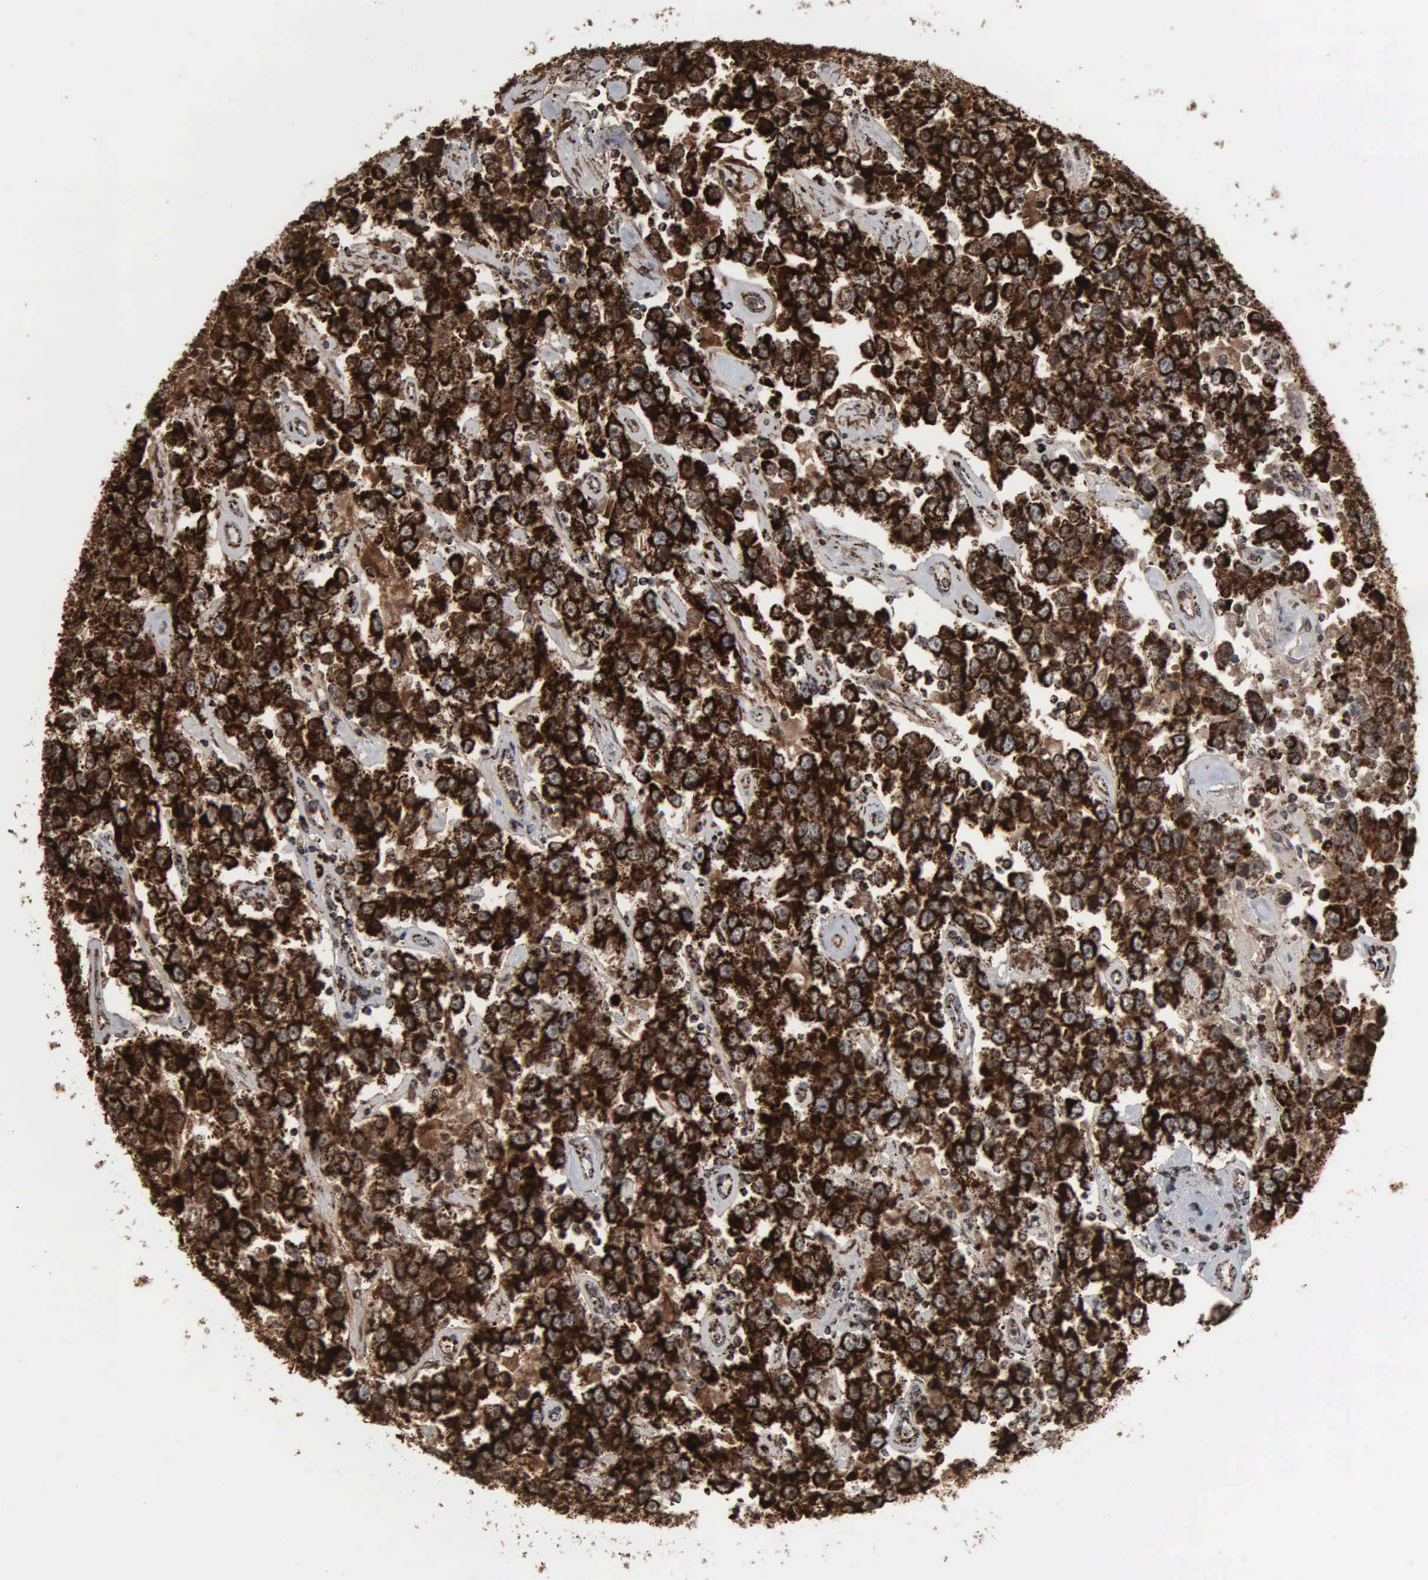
{"staining": {"intensity": "strong", "quantity": ">75%", "location": "cytoplasmic/membranous"}, "tissue": "testis cancer", "cell_type": "Tumor cells", "image_type": "cancer", "snomed": [{"axis": "morphology", "description": "Seminoma, NOS"}, {"axis": "topography", "description": "Testis"}], "caption": "Immunohistochemistry photomicrograph of neoplastic tissue: testis cancer (seminoma) stained using immunohistochemistry (IHC) exhibits high levels of strong protein expression localized specifically in the cytoplasmic/membranous of tumor cells, appearing as a cytoplasmic/membranous brown color.", "gene": "HSPA9", "patient": {"sex": "male", "age": 52}}